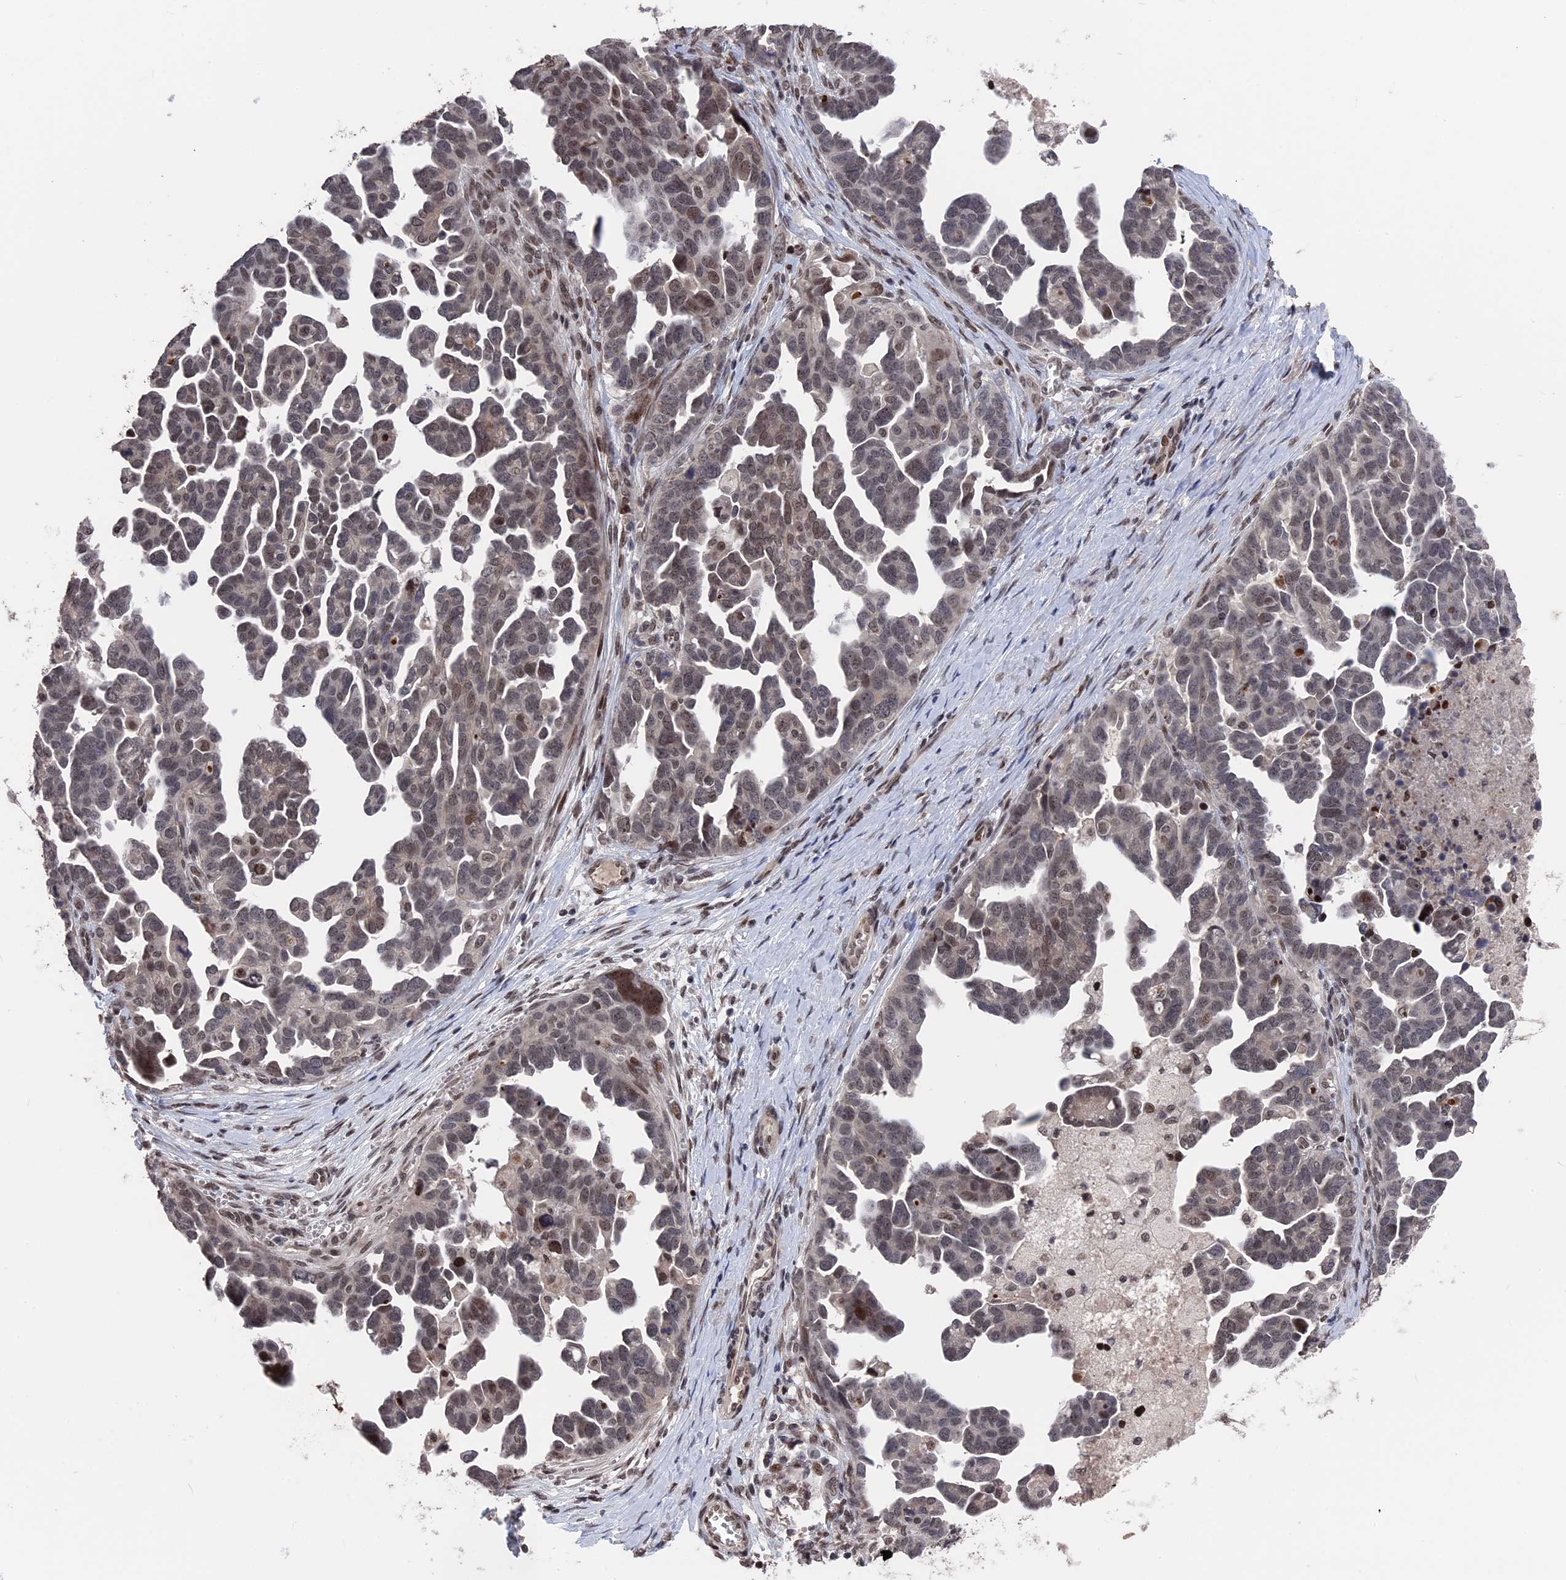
{"staining": {"intensity": "weak", "quantity": "25%-75%", "location": "nuclear"}, "tissue": "ovarian cancer", "cell_type": "Tumor cells", "image_type": "cancer", "snomed": [{"axis": "morphology", "description": "Cystadenocarcinoma, serous, NOS"}, {"axis": "topography", "description": "Ovary"}], "caption": "Protein analysis of ovarian cancer tissue displays weak nuclear staining in approximately 25%-75% of tumor cells.", "gene": "NR2C2AP", "patient": {"sex": "female", "age": 54}}